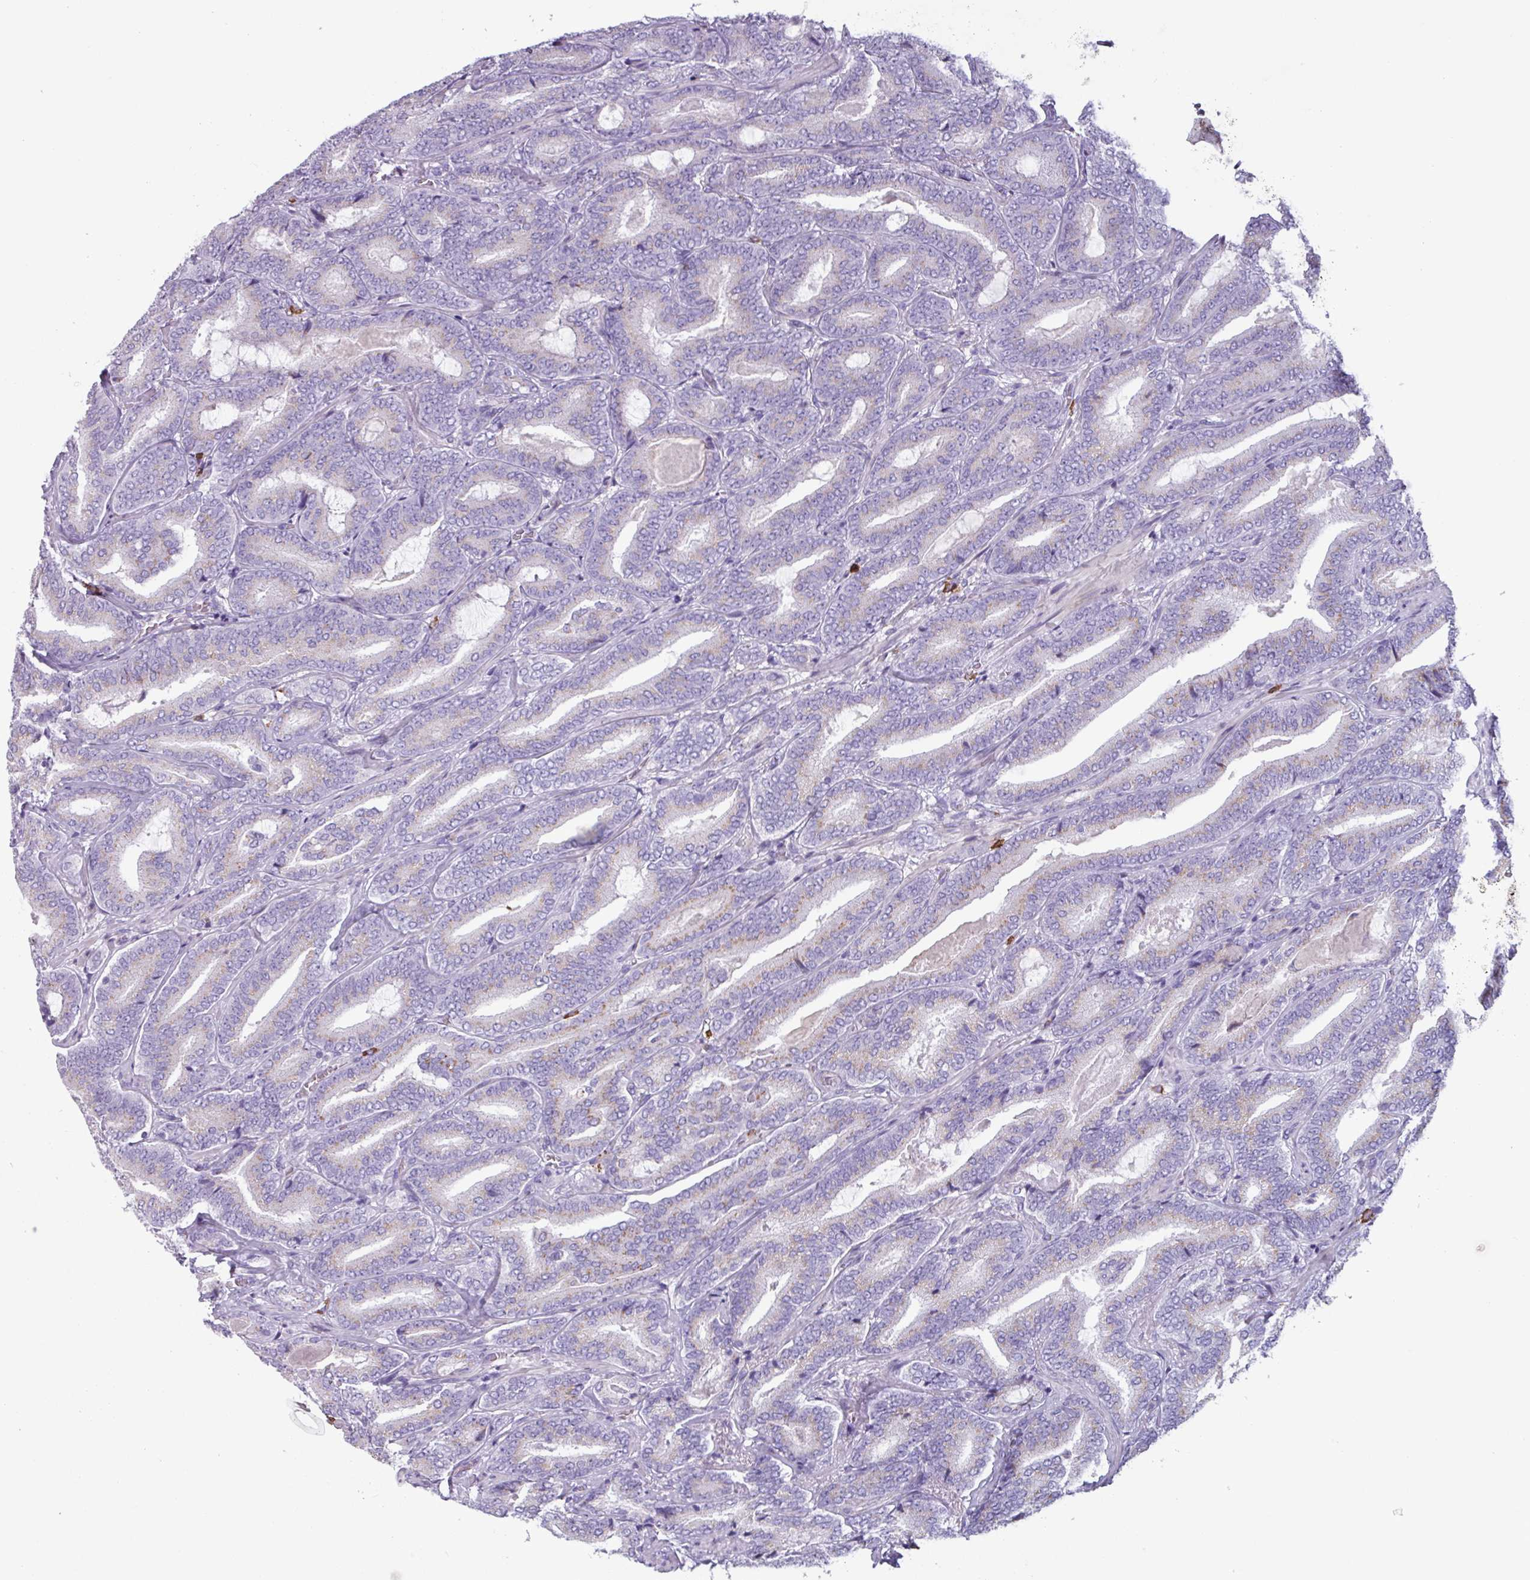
{"staining": {"intensity": "weak", "quantity": "<25%", "location": "cytoplasmic/membranous"}, "tissue": "prostate cancer", "cell_type": "Tumor cells", "image_type": "cancer", "snomed": [{"axis": "morphology", "description": "Adenocarcinoma, Low grade"}, {"axis": "topography", "description": "Prostate and seminal vesicle, NOS"}], "caption": "Adenocarcinoma (low-grade) (prostate) was stained to show a protein in brown. There is no significant expression in tumor cells.", "gene": "ADGRE1", "patient": {"sex": "male", "age": 61}}